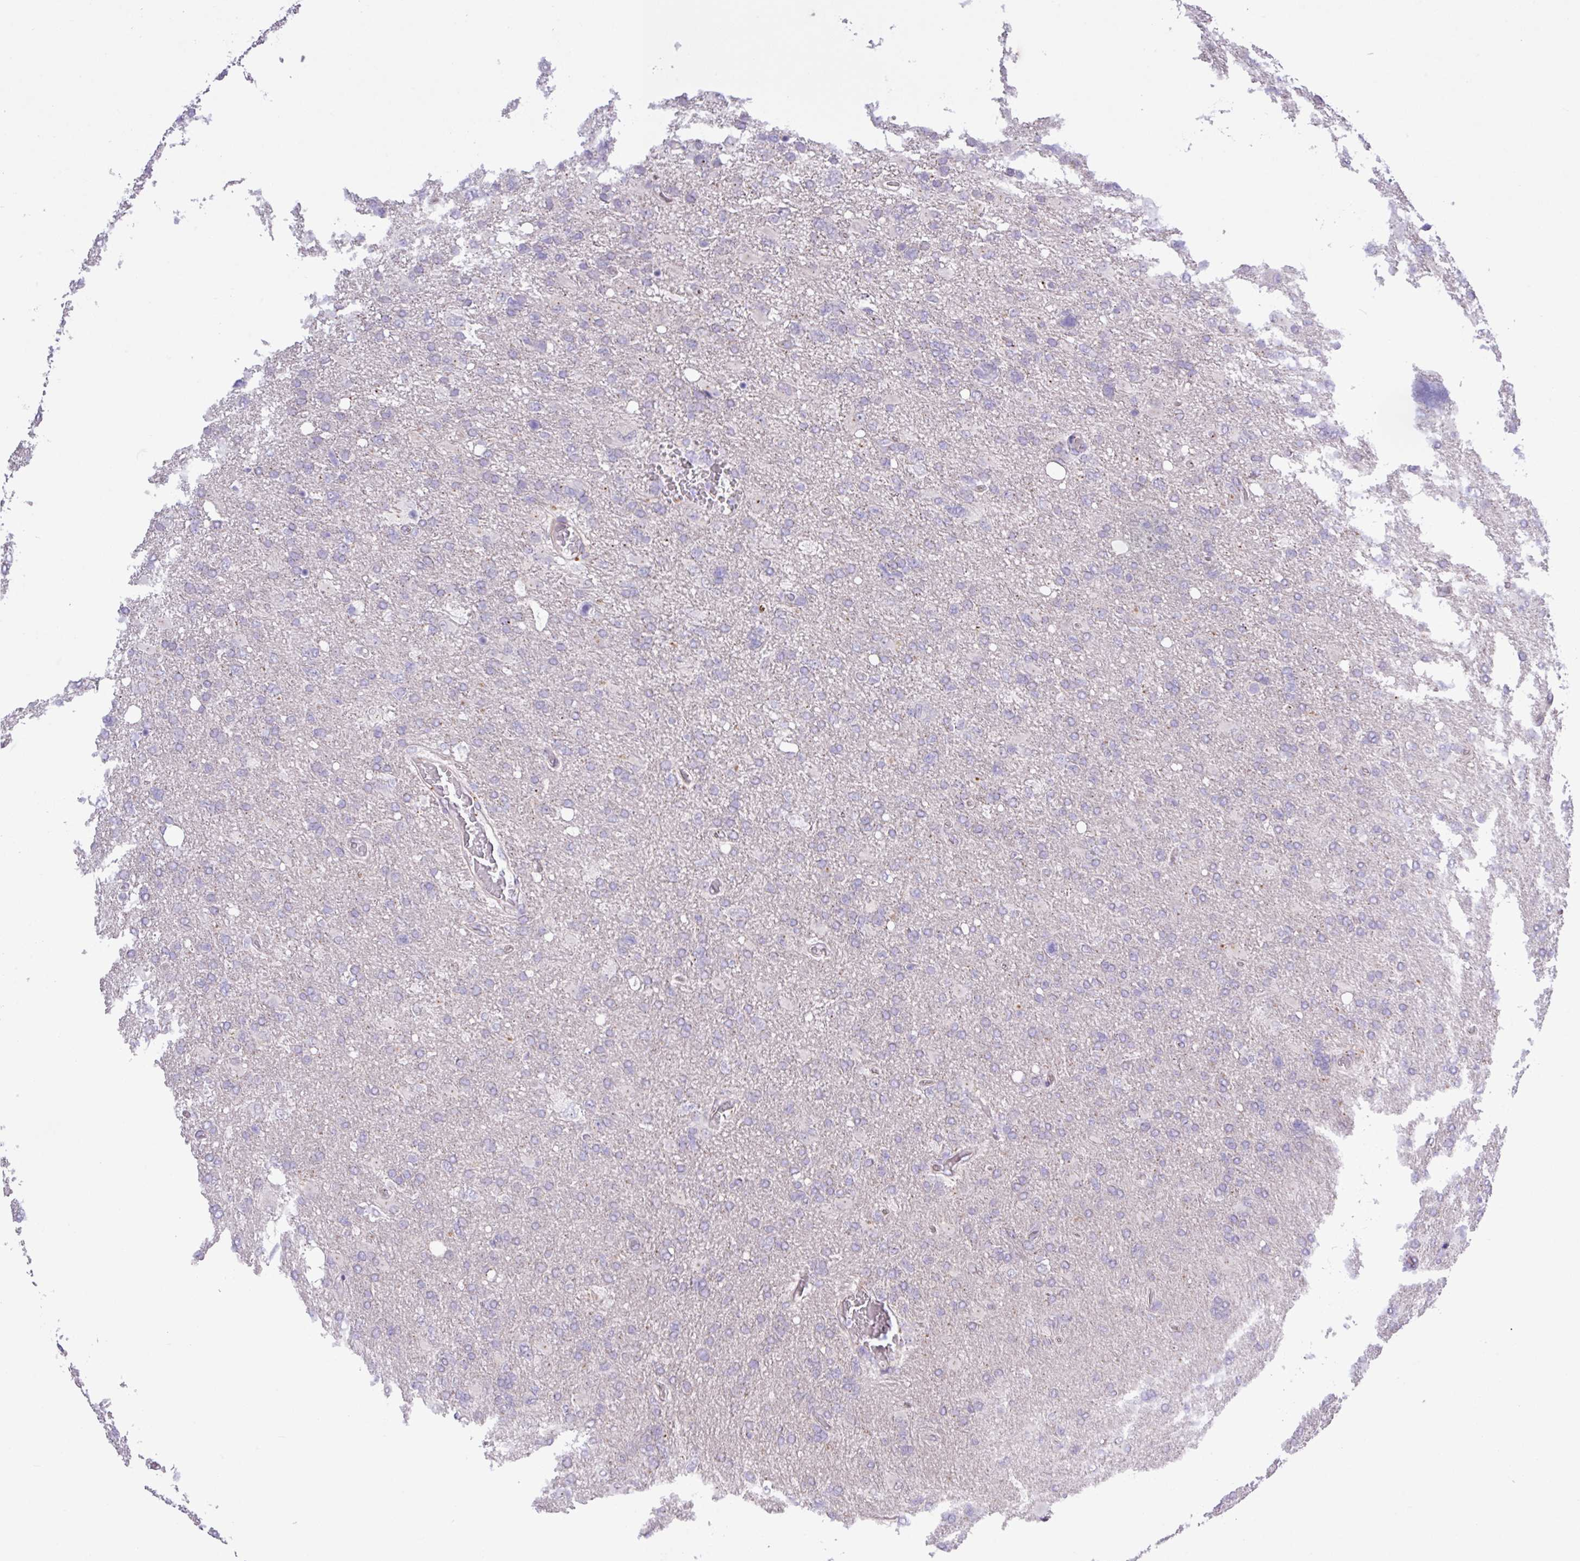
{"staining": {"intensity": "negative", "quantity": "none", "location": "none"}, "tissue": "glioma", "cell_type": "Tumor cells", "image_type": "cancer", "snomed": [{"axis": "morphology", "description": "Glioma, malignant, High grade"}, {"axis": "topography", "description": "Brain"}], "caption": "A high-resolution image shows IHC staining of malignant glioma (high-grade), which displays no significant staining in tumor cells.", "gene": "SPINK8", "patient": {"sex": "male", "age": 61}}